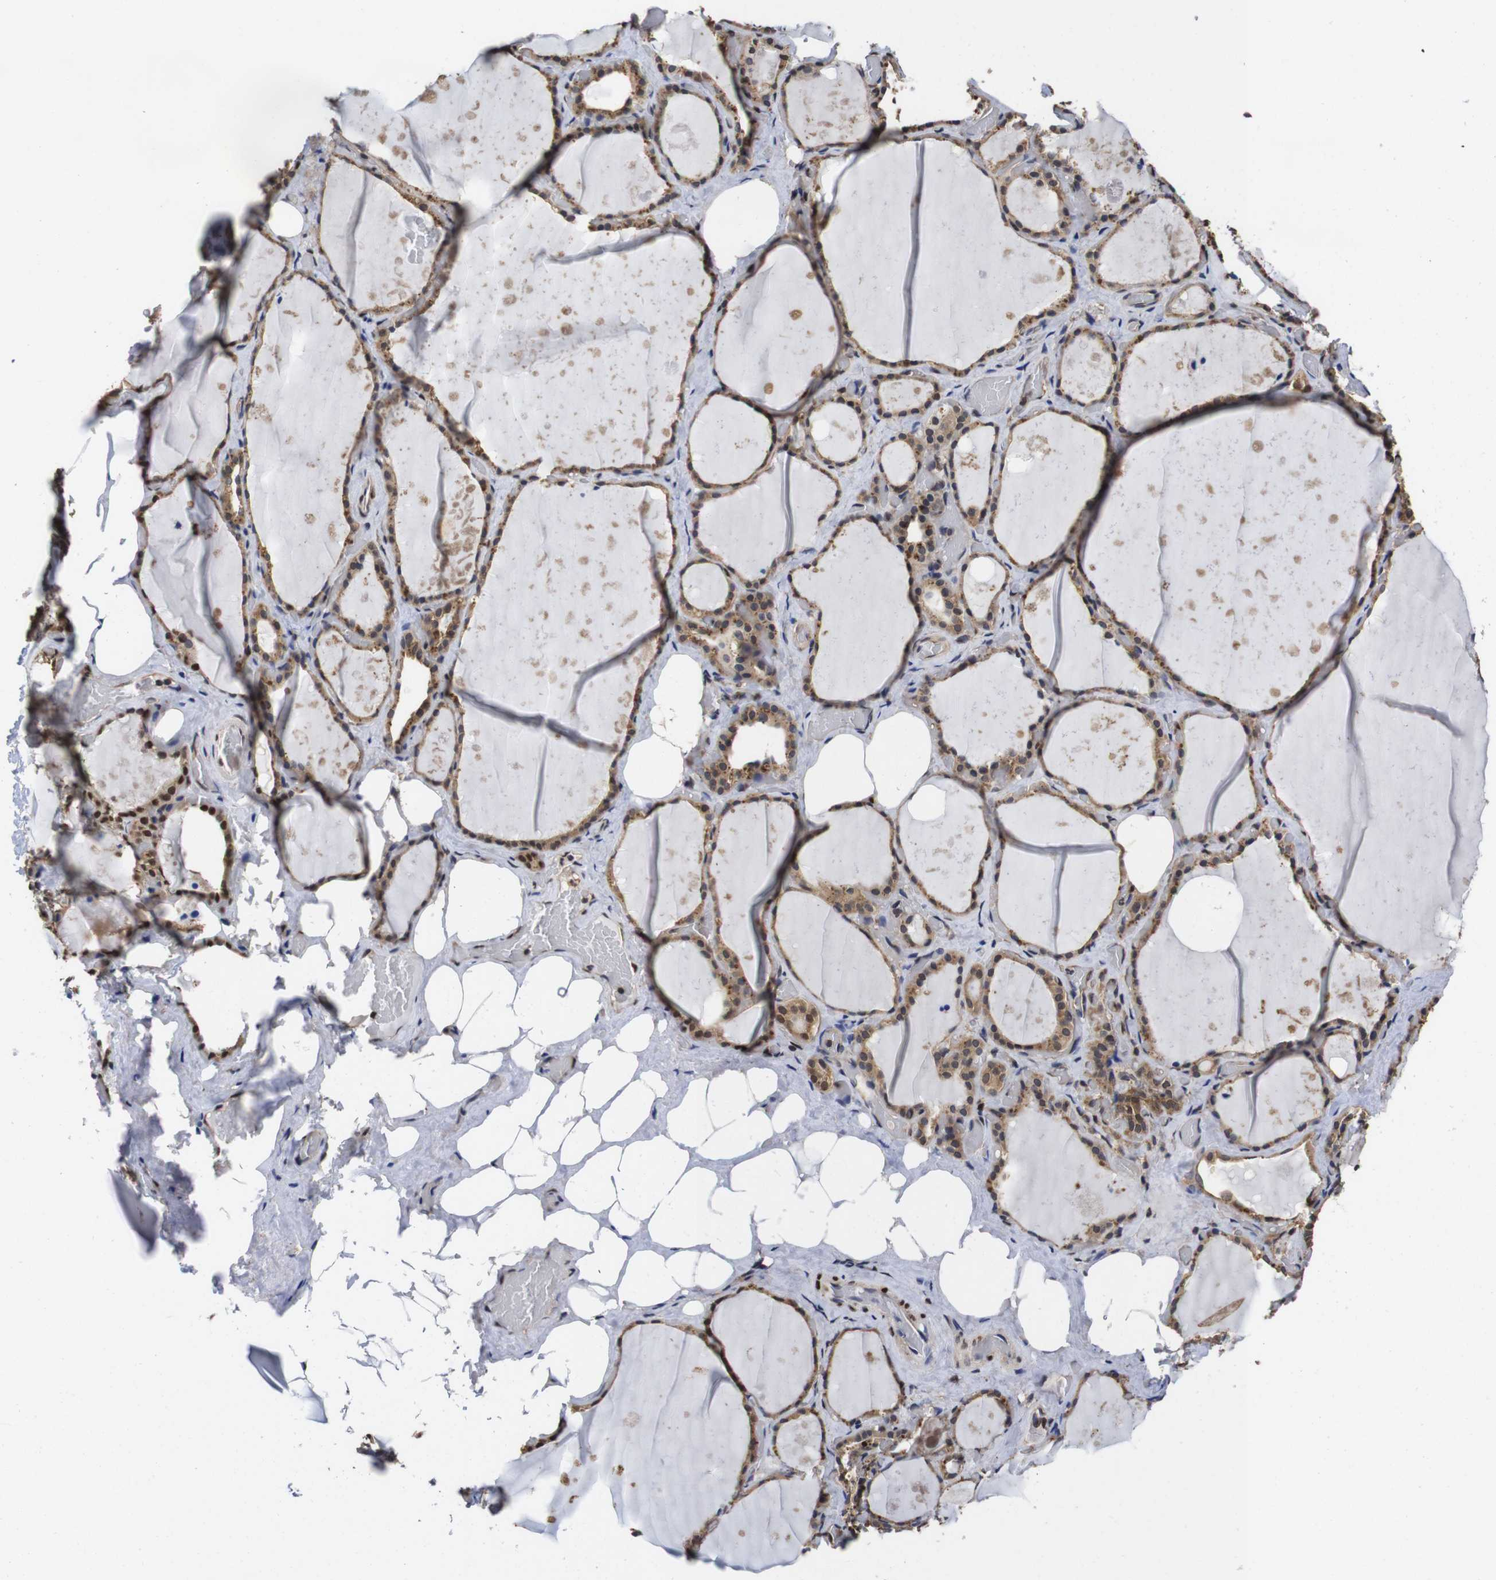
{"staining": {"intensity": "strong", "quantity": ">75%", "location": "cytoplasmic/membranous,nuclear"}, "tissue": "thyroid gland", "cell_type": "Glandular cells", "image_type": "normal", "snomed": [{"axis": "morphology", "description": "Normal tissue, NOS"}, {"axis": "topography", "description": "Thyroid gland"}], "caption": "Benign thyroid gland demonstrates strong cytoplasmic/membranous,nuclear expression in about >75% of glandular cells, visualized by immunohistochemistry.", "gene": "SUMO3", "patient": {"sex": "male", "age": 61}}